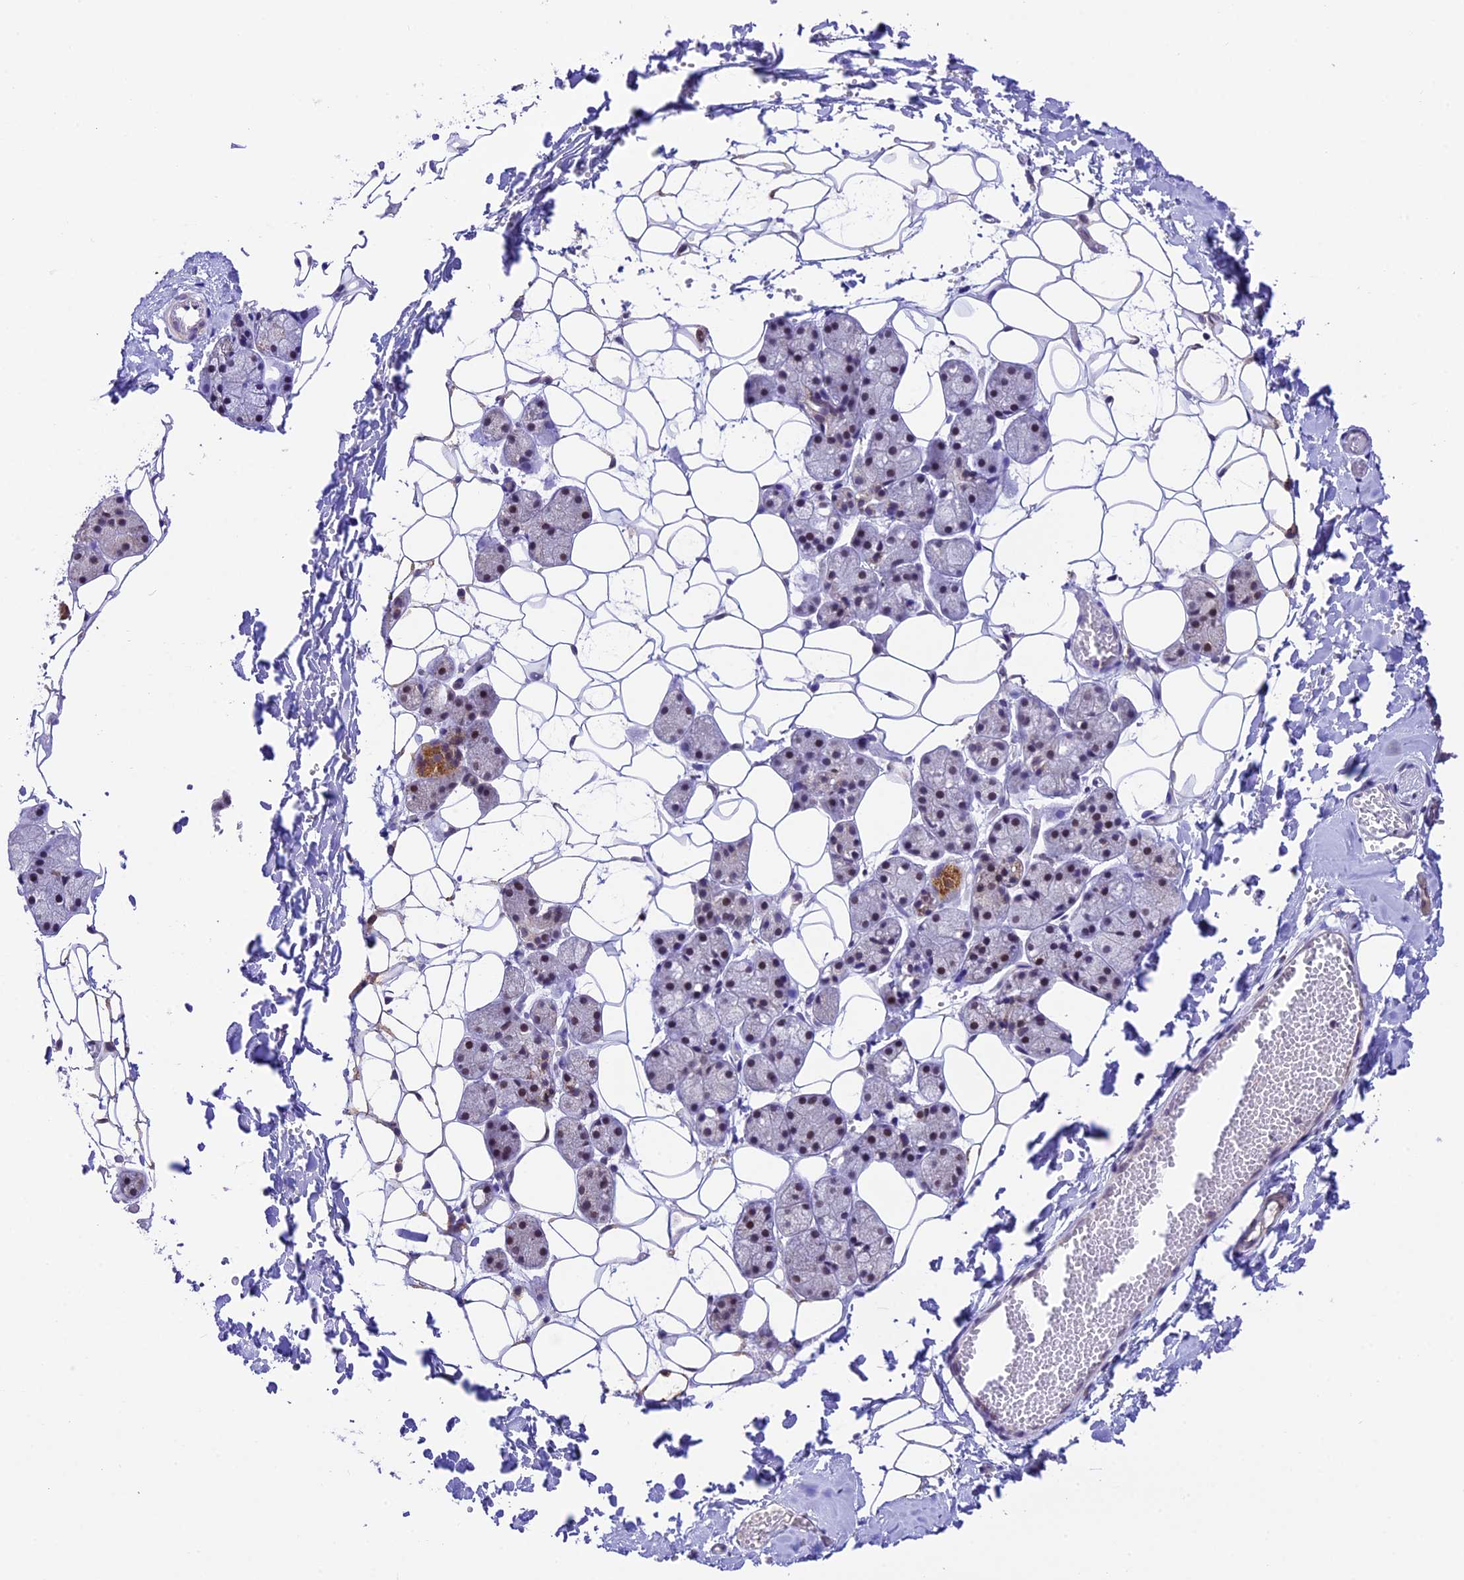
{"staining": {"intensity": "moderate", "quantity": "<25%", "location": "cytoplasmic/membranous,nuclear"}, "tissue": "salivary gland", "cell_type": "Glandular cells", "image_type": "normal", "snomed": [{"axis": "morphology", "description": "Normal tissue, NOS"}, {"axis": "topography", "description": "Salivary gland"}], "caption": "Immunohistochemistry (IHC) of benign human salivary gland reveals low levels of moderate cytoplasmic/membranous,nuclear staining in approximately <25% of glandular cells.", "gene": "CARS2", "patient": {"sex": "female", "age": 33}}